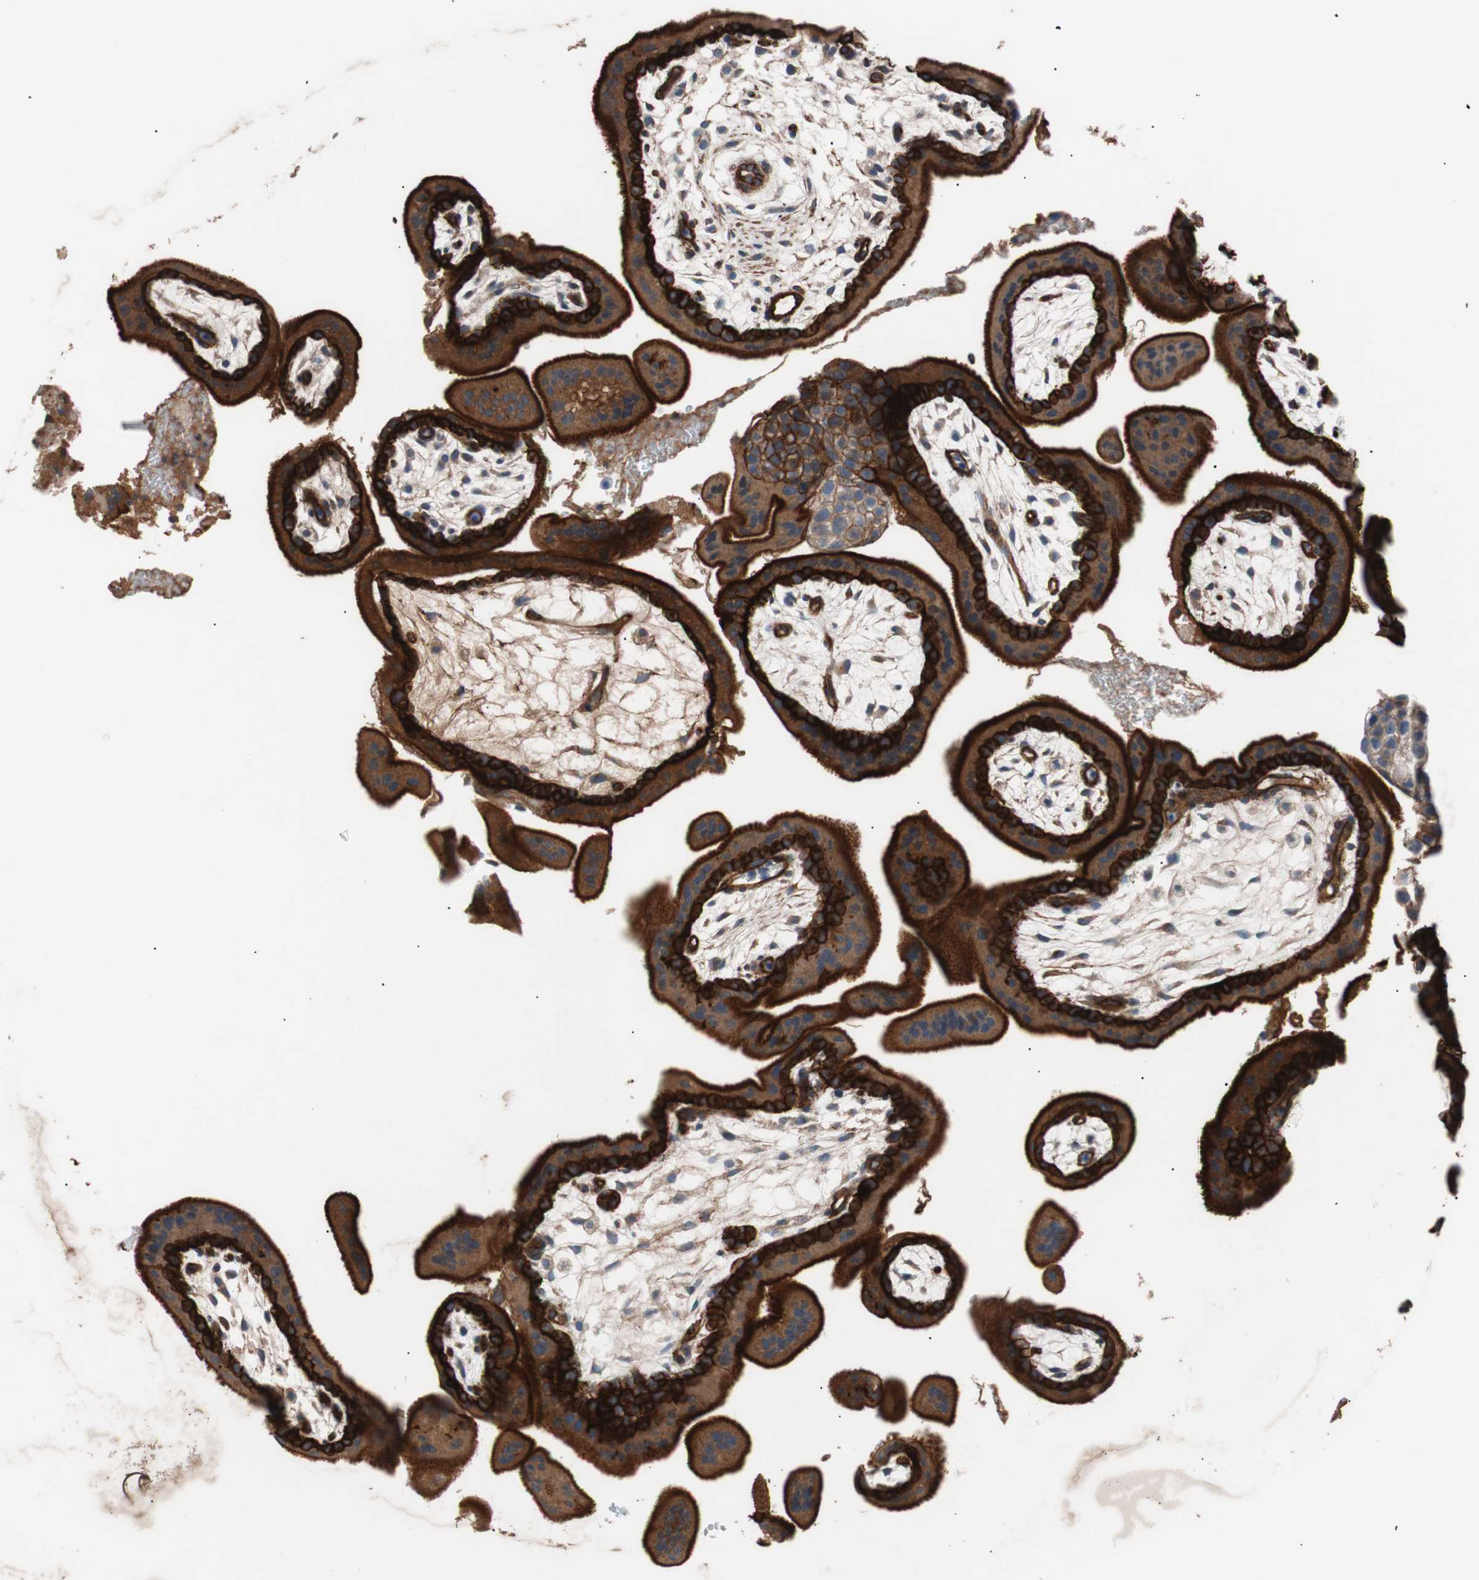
{"staining": {"intensity": "strong", "quantity": ">75%", "location": "cytoplasmic/membranous"}, "tissue": "placenta", "cell_type": "Trophoblastic cells", "image_type": "normal", "snomed": [{"axis": "morphology", "description": "Normal tissue, NOS"}, {"axis": "topography", "description": "Placenta"}], "caption": "There is high levels of strong cytoplasmic/membranous expression in trophoblastic cells of unremarkable placenta, as demonstrated by immunohistochemical staining (brown color).", "gene": "SPINT1", "patient": {"sex": "female", "age": 35}}